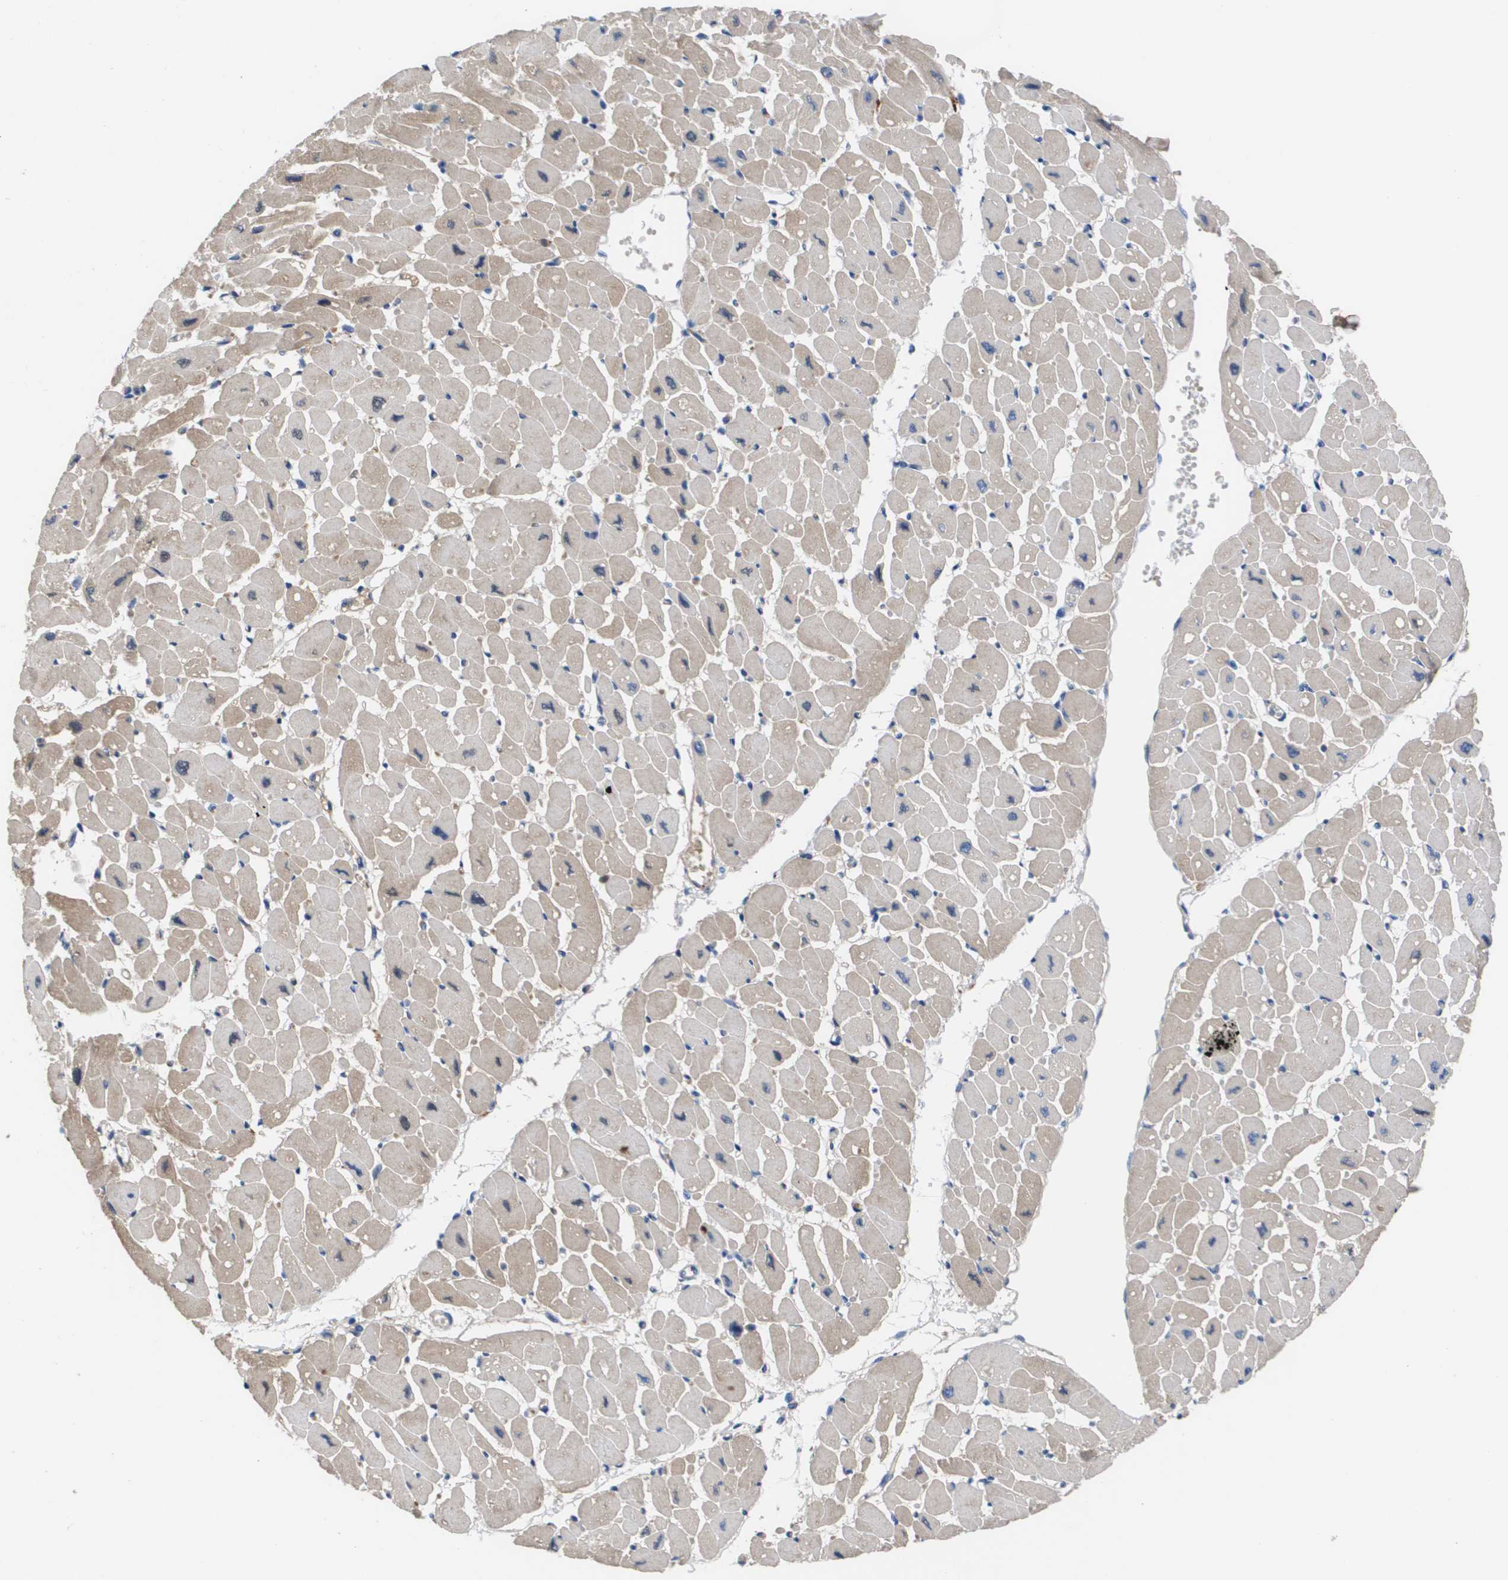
{"staining": {"intensity": "moderate", "quantity": "<25%", "location": "cytoplasmic/membranous"}, "tissue": "heart muscle", "cell_type": "Cardiomyocytes", "image_type": "normal", "snomed": [{"axis": "morphology", "description": "Normal tissue, NOS"}, {"axis": "topography", "description": "Heart"}], "caption": "Immunohistochemical staining of benign heart muscle demonstrates <25% levels of moderate cytoplasmic/membranous protein expression in approximately <25% of cardiomyocytes. The staining was performed using DAB, with brown indicating positive protein expression. Nuclei are stained blue with hematoxylin.", "gene": "SERPINA6", "patient": {"sex": "female", "age": 54}}